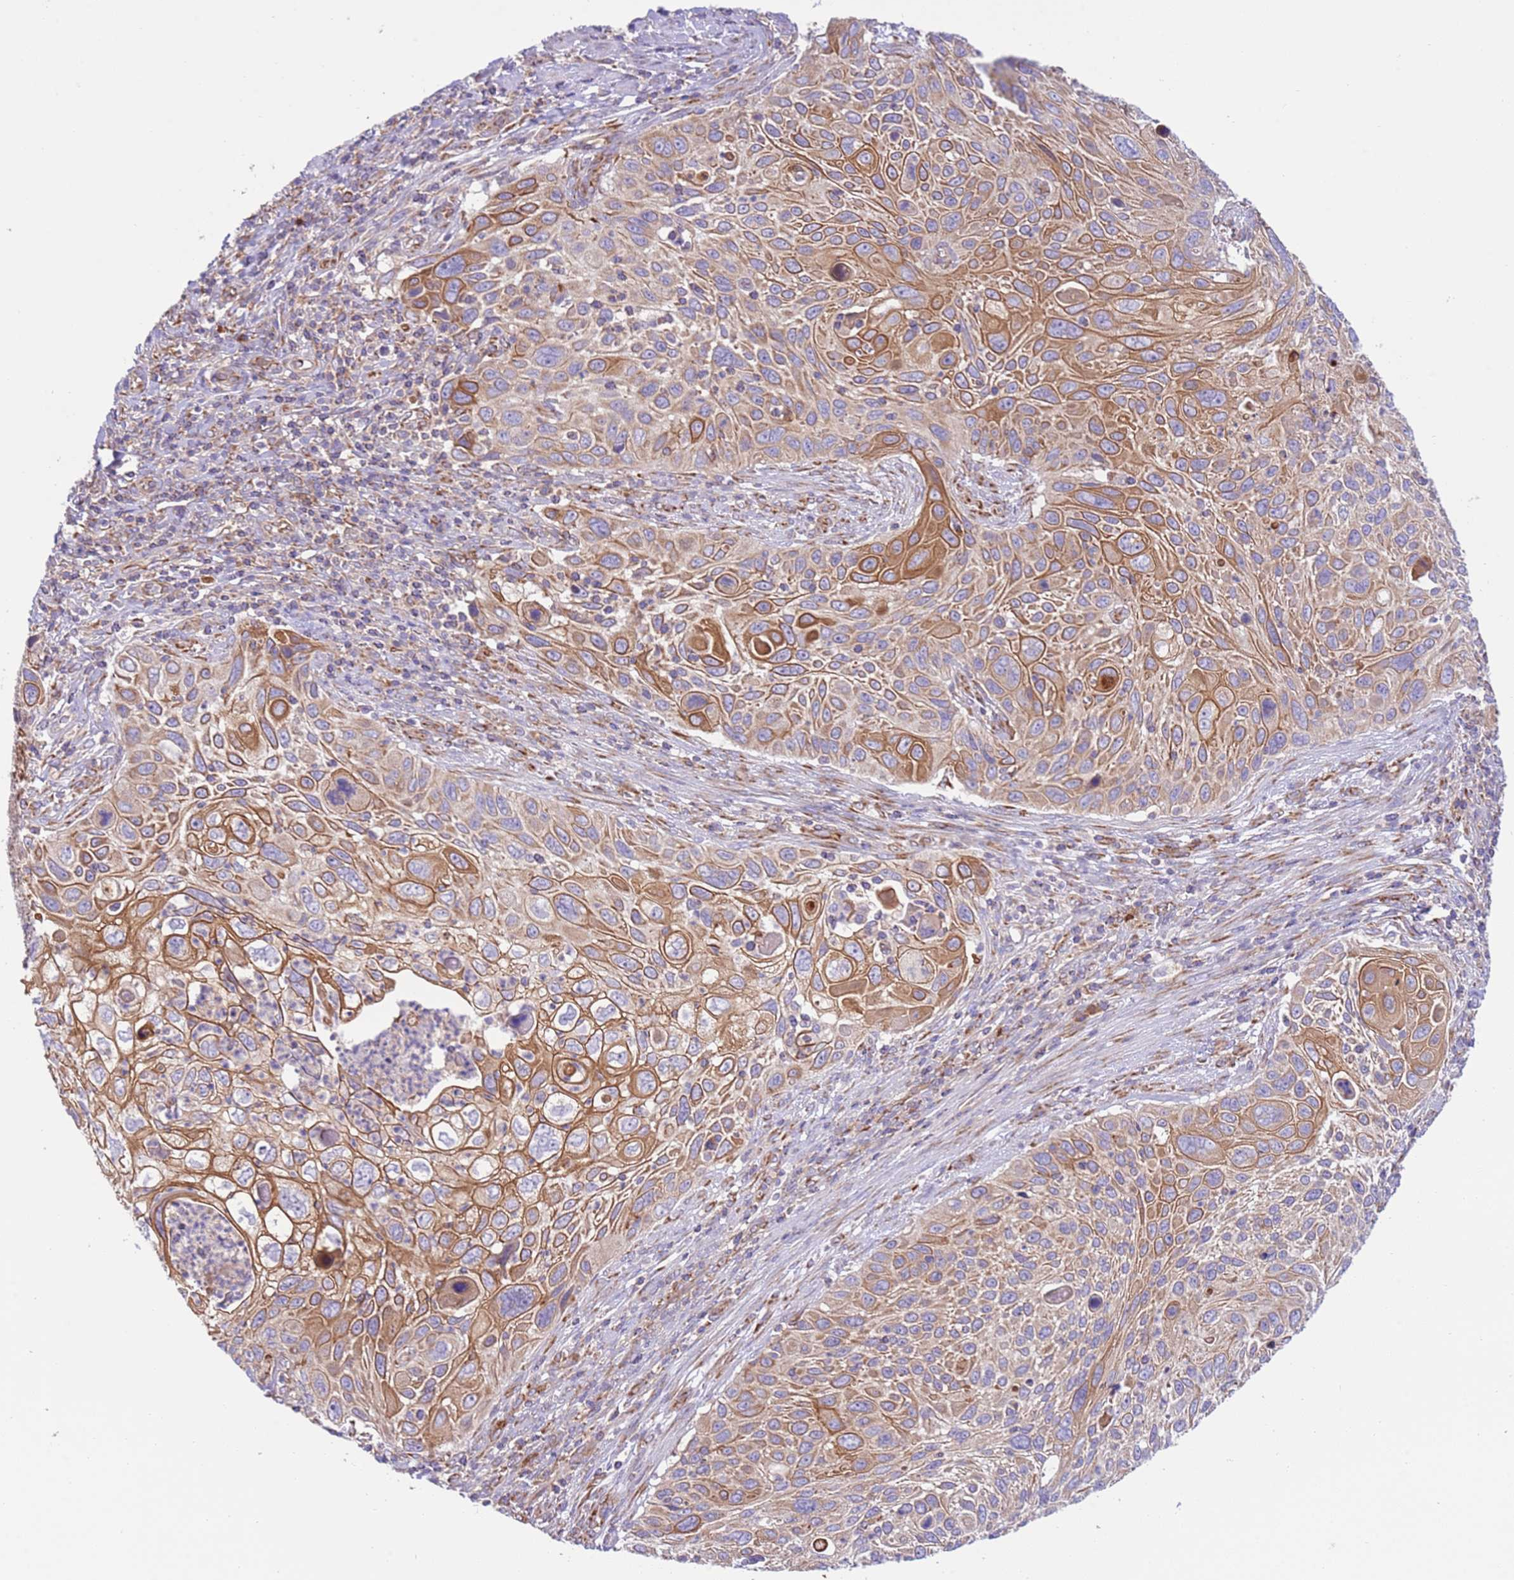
{"staining": {"intensity": "moderate", "quantity": ">75%", "location": "cytoplasmic/membranous"}, "tissue": "cervical cancer", "cell_type": "Tumor cells", "image_type": "cancer", "snomed": [{"axis": "morphology", "description": "Squamous cell carcinoma, NOS"}, {"axis": "topography", "description": "Cervix"}], "caption": "Tumor cells exhibit medium levels of moderate cytoplasmic/membranous staining in about >75% of cells in cervical squamous cell carcinoma. (Stains: DAB in brown, nuclei in blue, Microscopy: brightfield microscopy at high magnification).", "gene": "VARS1", "patient": {"sex": "female", "age": 70}}